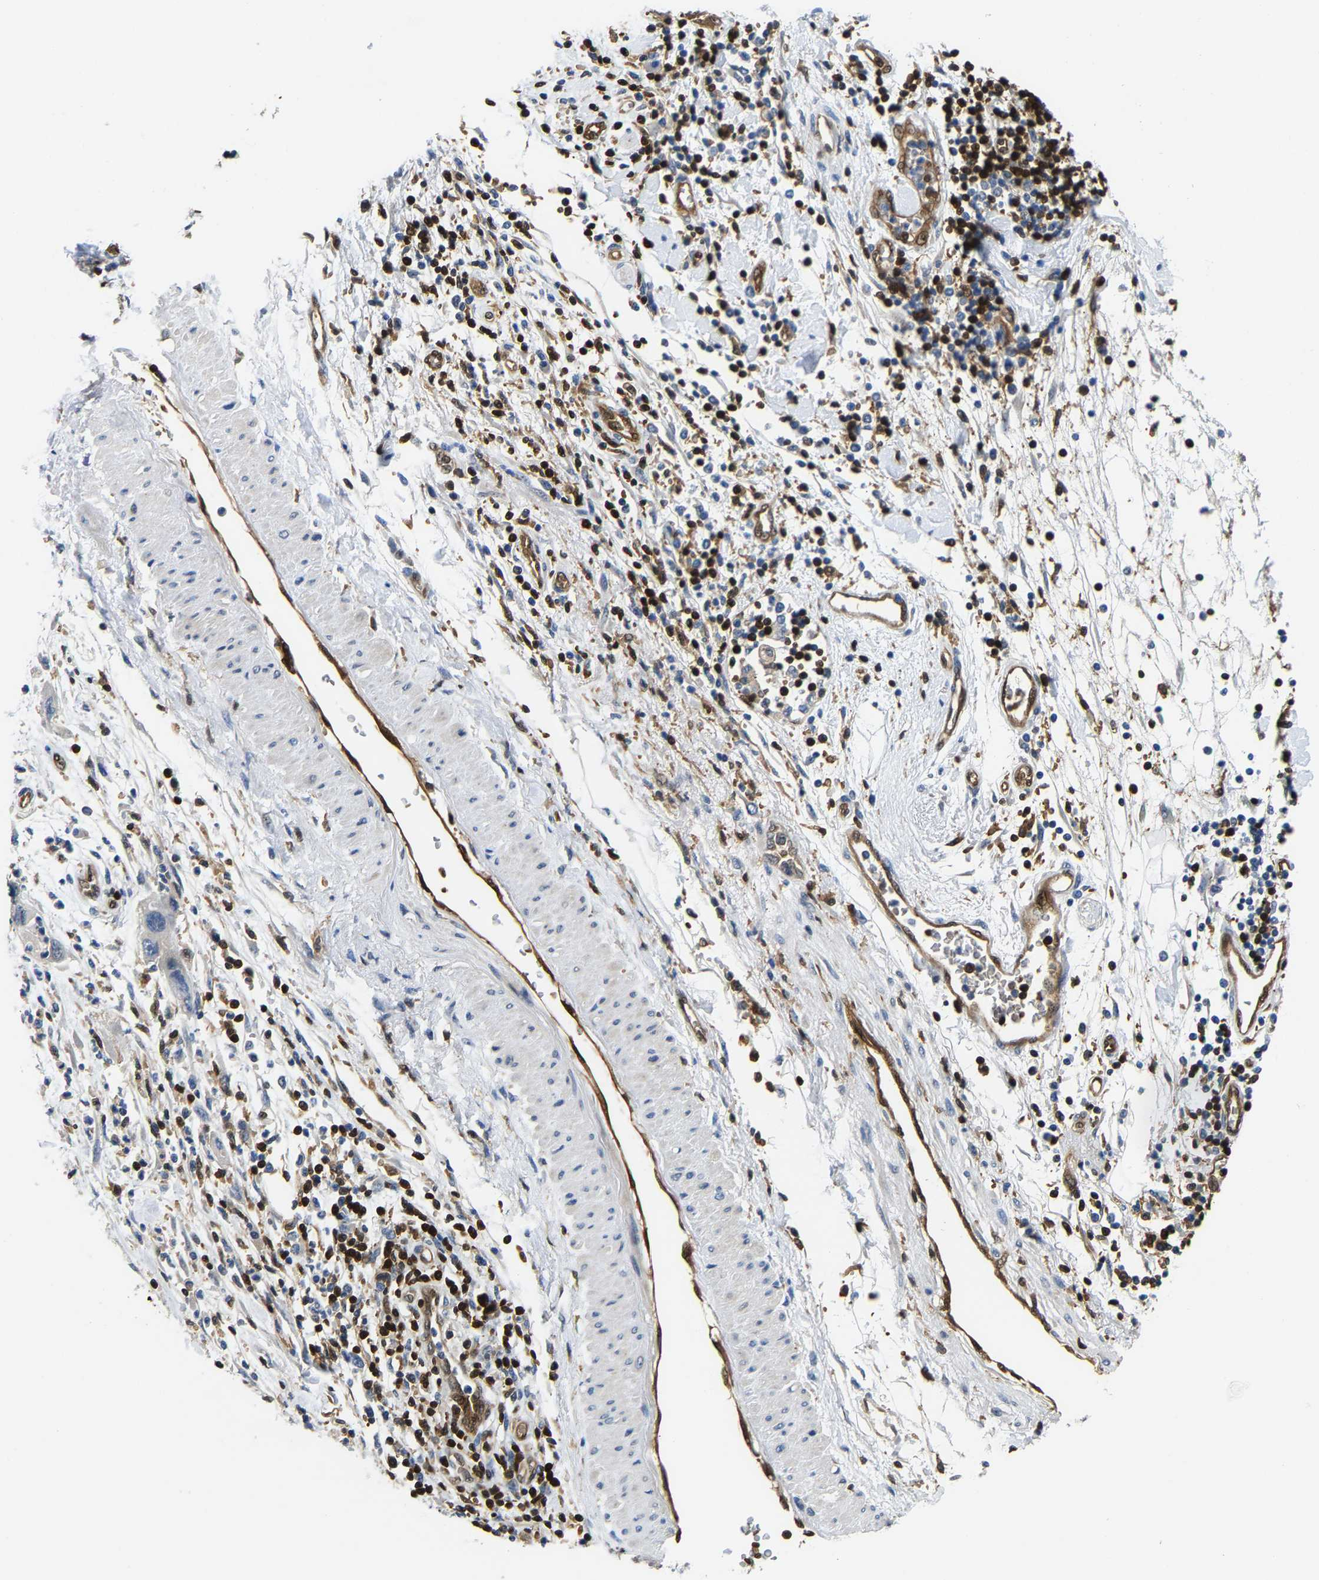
{"staining": {"intensity": "negative", "quantity": "none", "location": "none"}, "tissue": "pancreatic cancer", "cell_type": "Tumor cells", "image_type": "cancer", "snomed": [{"axis": "morphology", "description": "Normal tissue, NOS"}, {"axis": "morphology", "description": "Adenocarcinoma, NOS"}, {"axis": "topography", "description": "Pancreas"}], "caption": "Immunohistochemistry of human pancreatic cancer reveals no positivity in tumor cells.", "gene": "GIMAP7", "patient": {"sex": "female", "age": 71}}